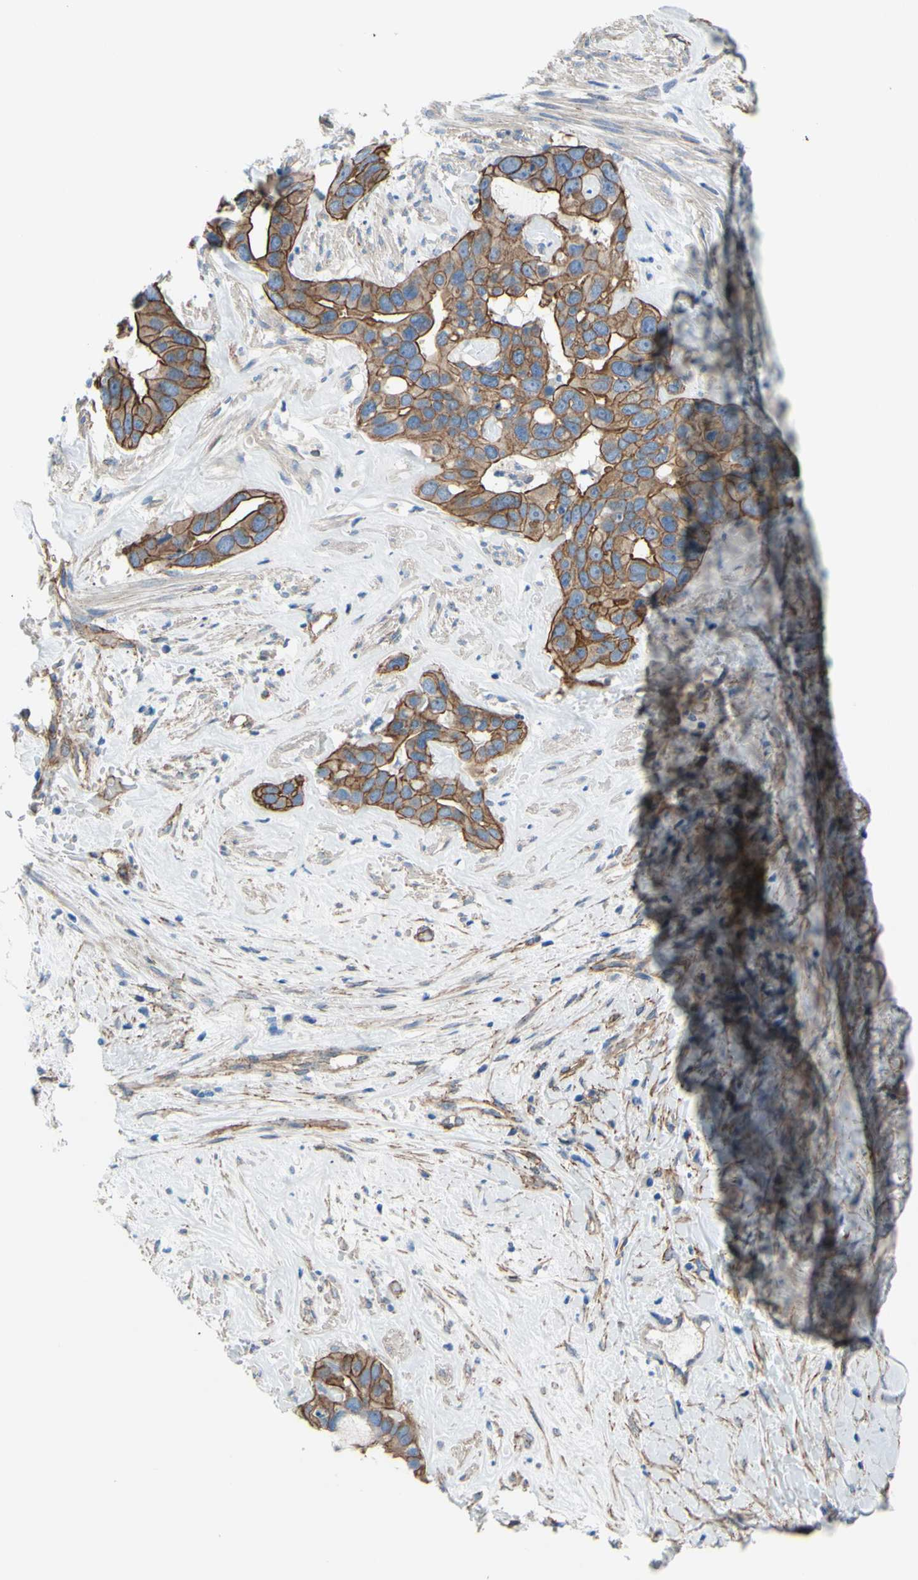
{"staining": {"intensity": "strong", "quantity": ">75%", "location": "cytoplasmic/membranous"}, "tissue": "liver cancer", "cell_type": "Tumor cells", "image_type": "cancer", "snomed": [{"axis": "morphology", "description": "Cholangiocarcinoma"}, {"axis": "topography", "description": "Liver"}], "caption": "Protein staining displays strong cytoplasmic/membranous staining in about >75% of tumor cells in cholangiocarcinoma (liver).", "gene": "TPBG", "patient": {"sex": "female", "age": 65}}